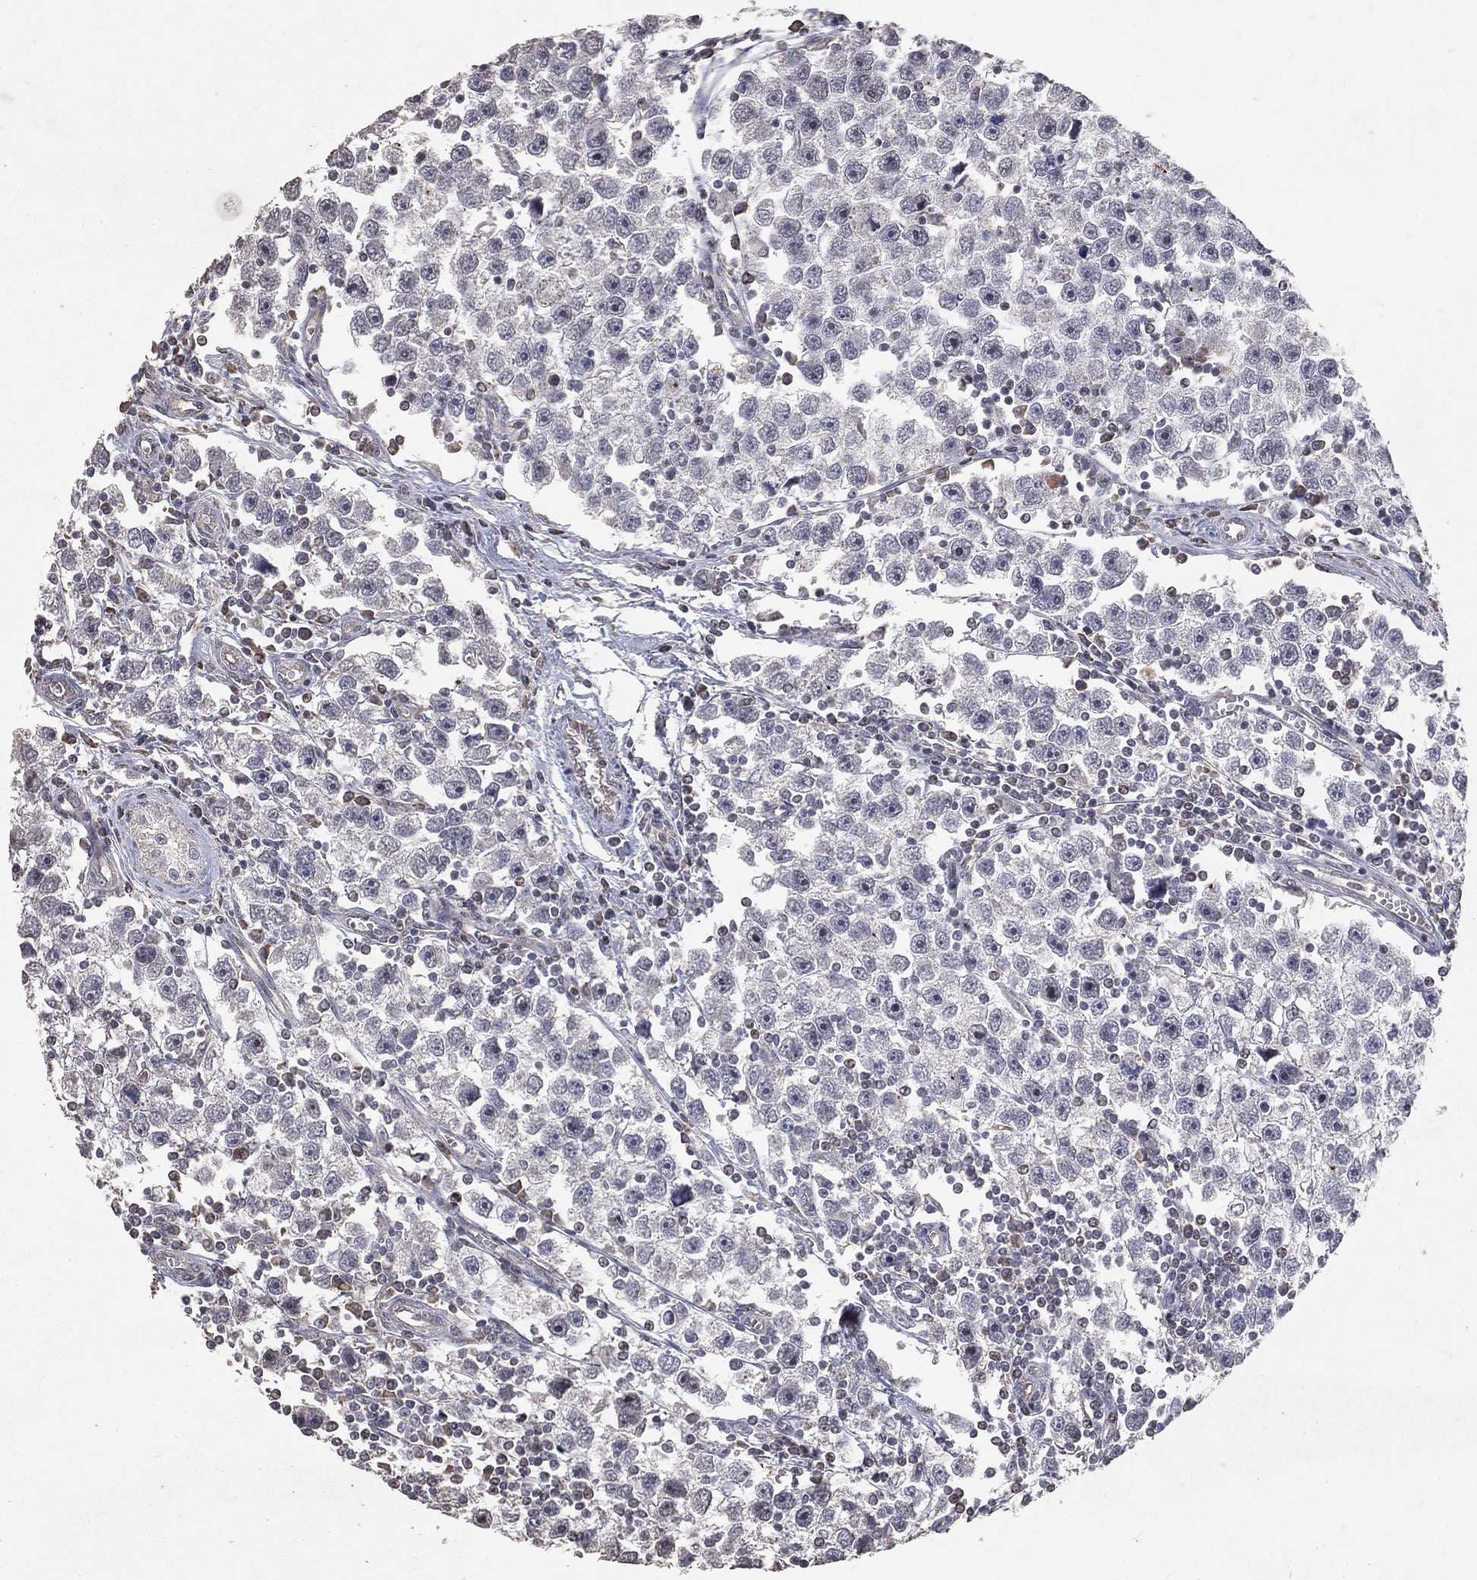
{"staining": {"intensity": "negative", "quantity": "none", "location": "none"}, "tissue": "testis cancer", "cell_type": "Tumor cells", "image_type": "cancer", "snomed": [{"axis": "morphology", "description": "Seminoma, NOS"}, {"axis": "topography", "description": "Testis"}], "caption": "Immunohistochemistry photomicrograph of neoplastic tissue: human seminoma (testis) stained with DAB (3,3'-diaminobenzidine) exhibits no significant protein positivity in tumor cells.", "gene": "LY6K", "patient": {"sex": "male", "age": 30}}